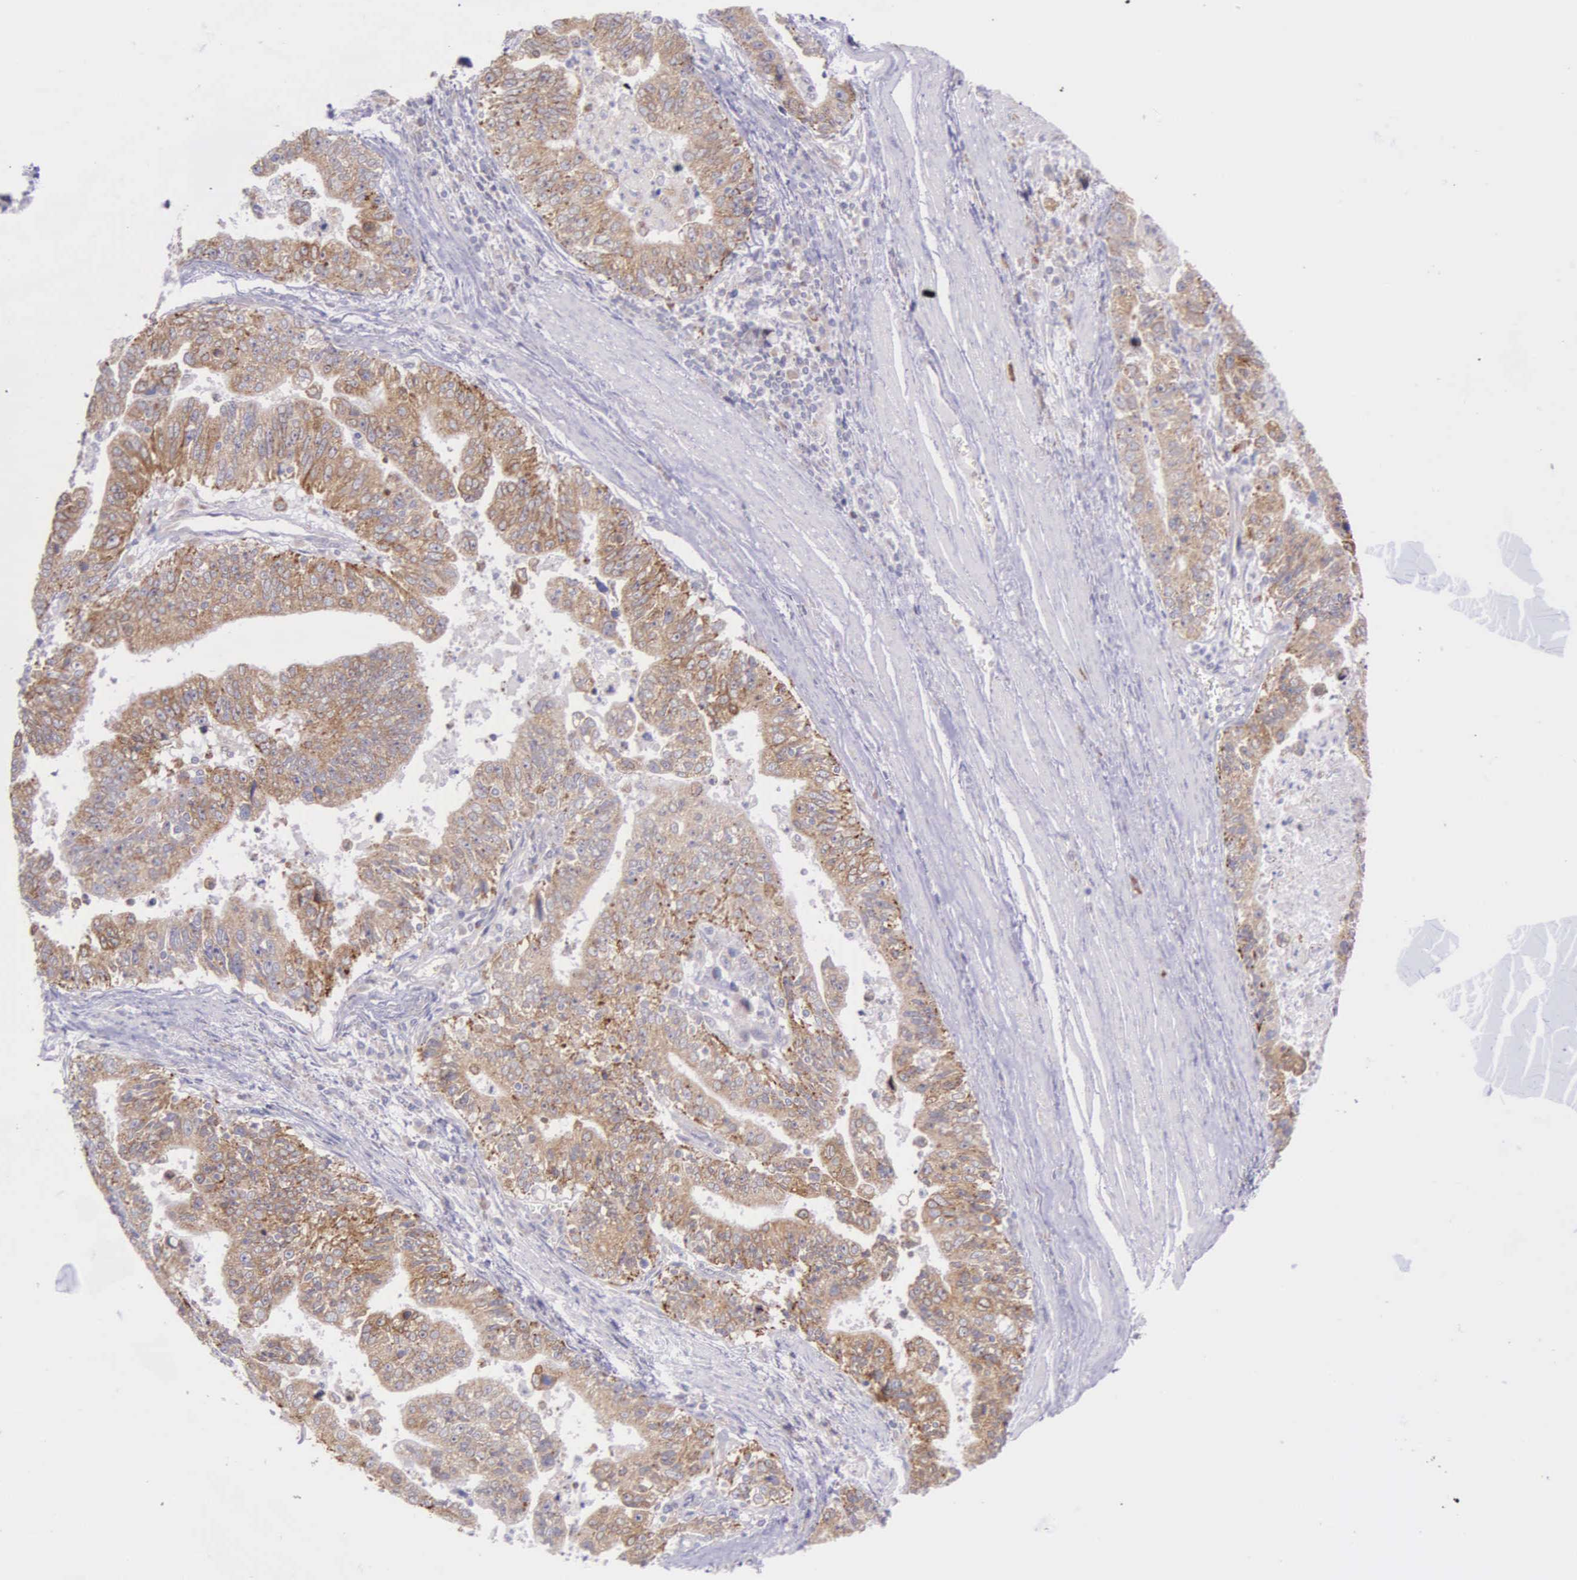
{"staining": {"intensity": "weak", "quantity": ">75%", "location": "cytoplasmic/membranous"}, "tissue": "stomach cancer", "cell_type": "Tumor cells", "image_type": "cancer", "snomed": [{"axis": "morphology", "description": "Adenocarcinoma, NOS"}, {"axis": "topography", "description": "Stomach, upper"}], "caption": "A low amount of weak cytoplasmic/membranous staining is identified in about >75% of tumor cells in stomach adenocarcinoma tissue. (brown staining indicates protein expression, while blue staining denotes nuclei).", "gene": "NSDHL", "patient": {"sex": "female", "age": 50}}